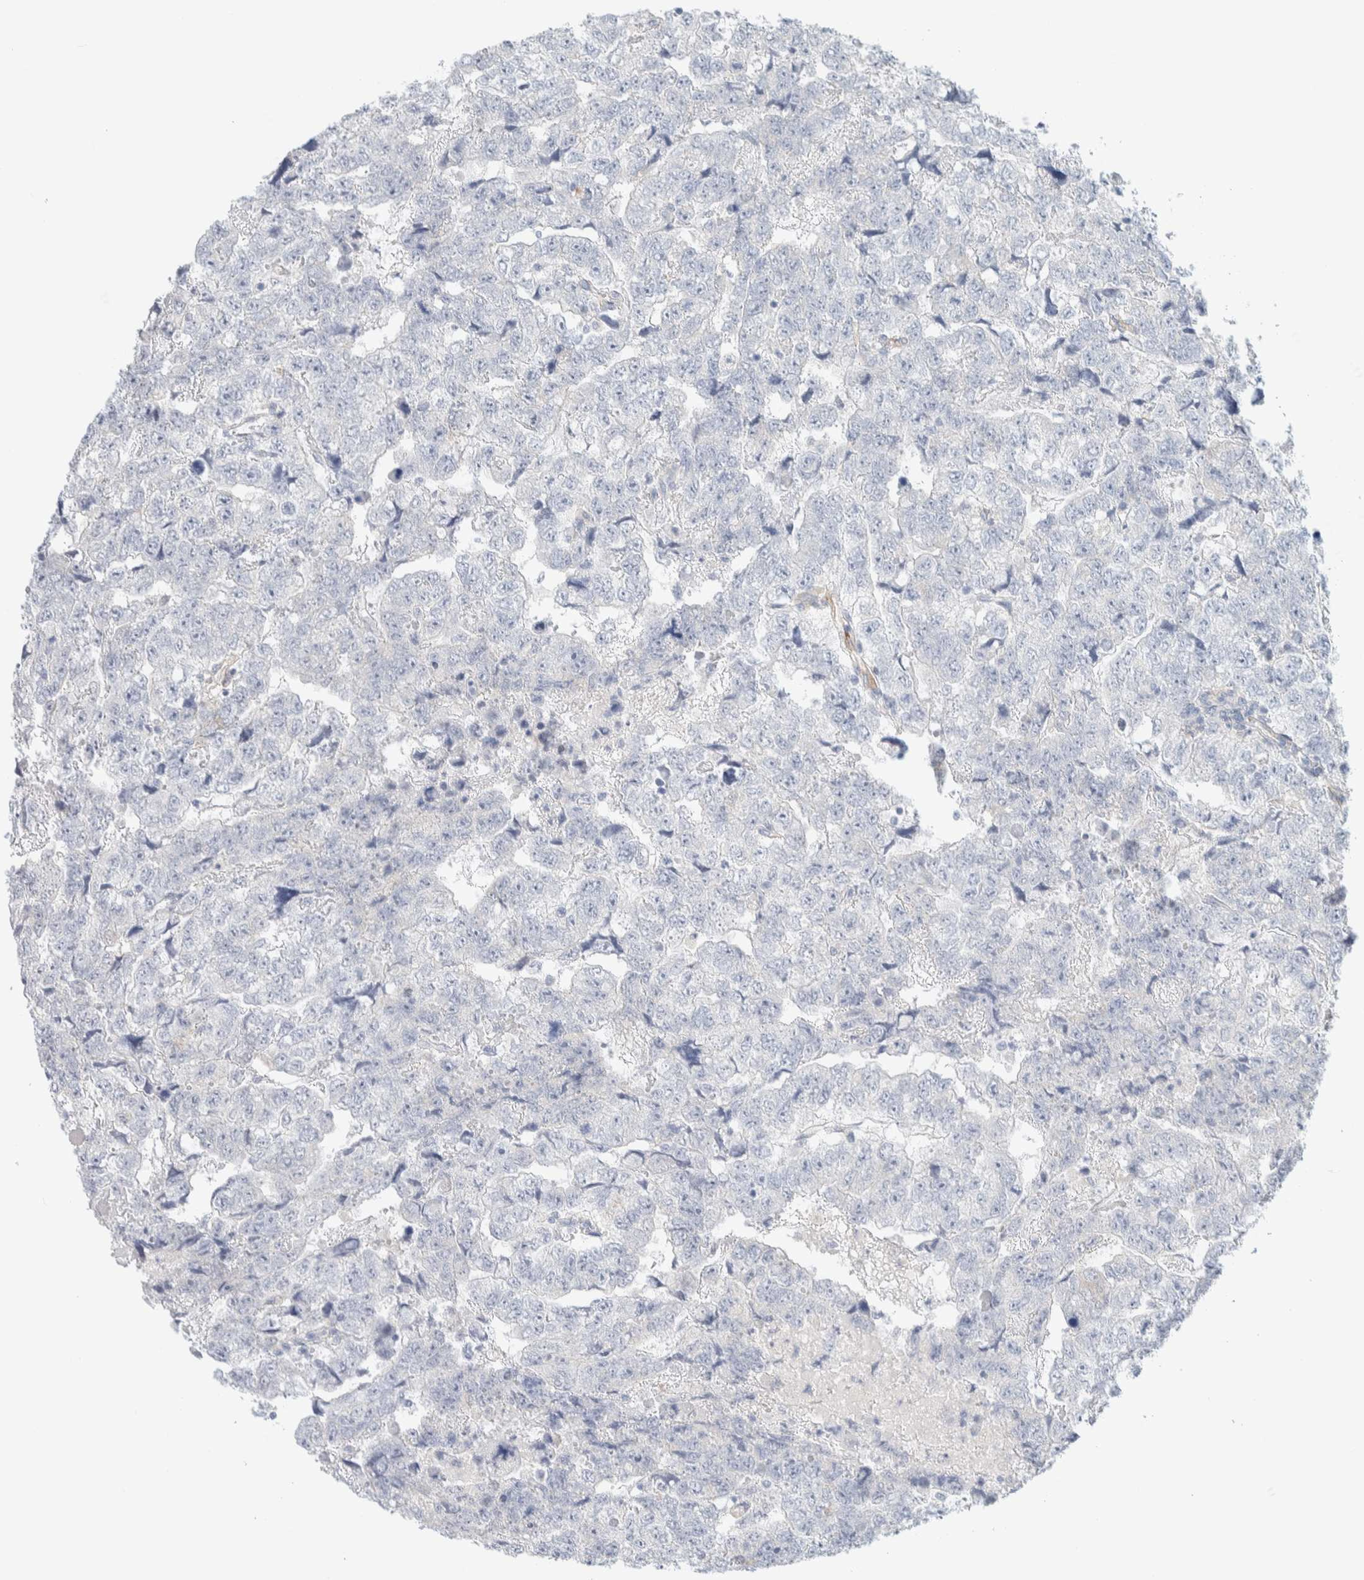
{"staining": {"intensity": "negative", "quantity": "none", "location": "none"}, "tissue": "testis cancer", "cell_type": "Tumor cells", "image_type": "cancer", "snomed": [{"axis": "morphology", "description": "Carcinoma, Embryonal, NOS"}, {"axis": "topography", "description": "Testis"}], "caption": "Photomicrograph shows no significant protein positivity in tumor cells of testis cancer.", "gene": "ATCAY", "patient": {"sex": "male", "age": 36}}